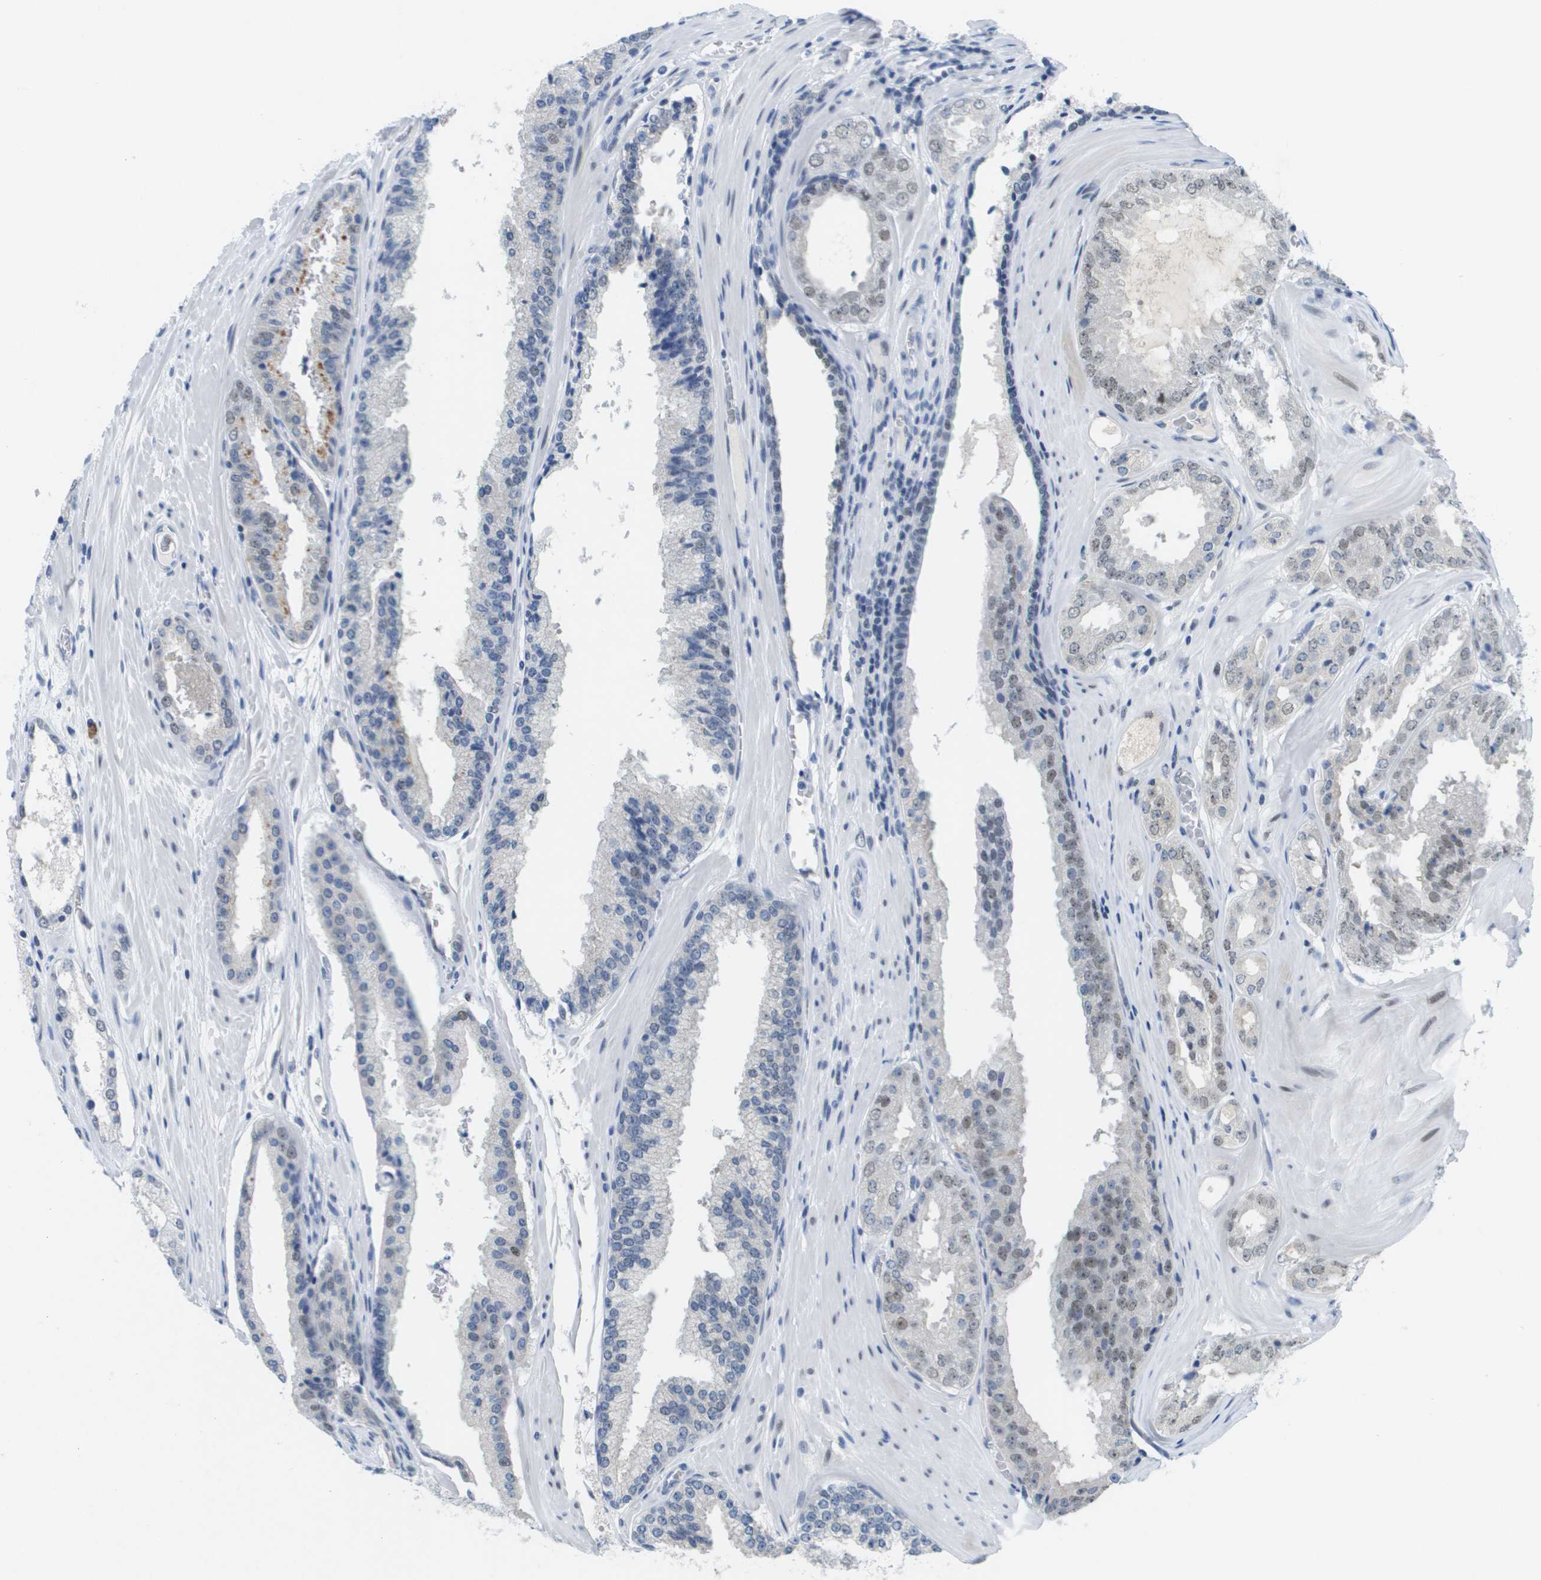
{"staining": {"intensity": "weak", "quantity": "<25%", "location": "nuclear"}, "tissue": "prostate cancer", "cell_type": "Tumor cells", "image_type": "cancer", "snomed": [{"axis": "morphology", "description": "Adenocarcinoma, High grade"}, {"axis": "topography", "description": "Prostate"}], "caption": "Immunohistochemistry (IHC) image of neoplastic tissue: prostate cancer stained with DAB exhibits no significant protein staining in tumor cells.", "gene": "TP53RK", "patient": {"sex": "male", "age": 65}}